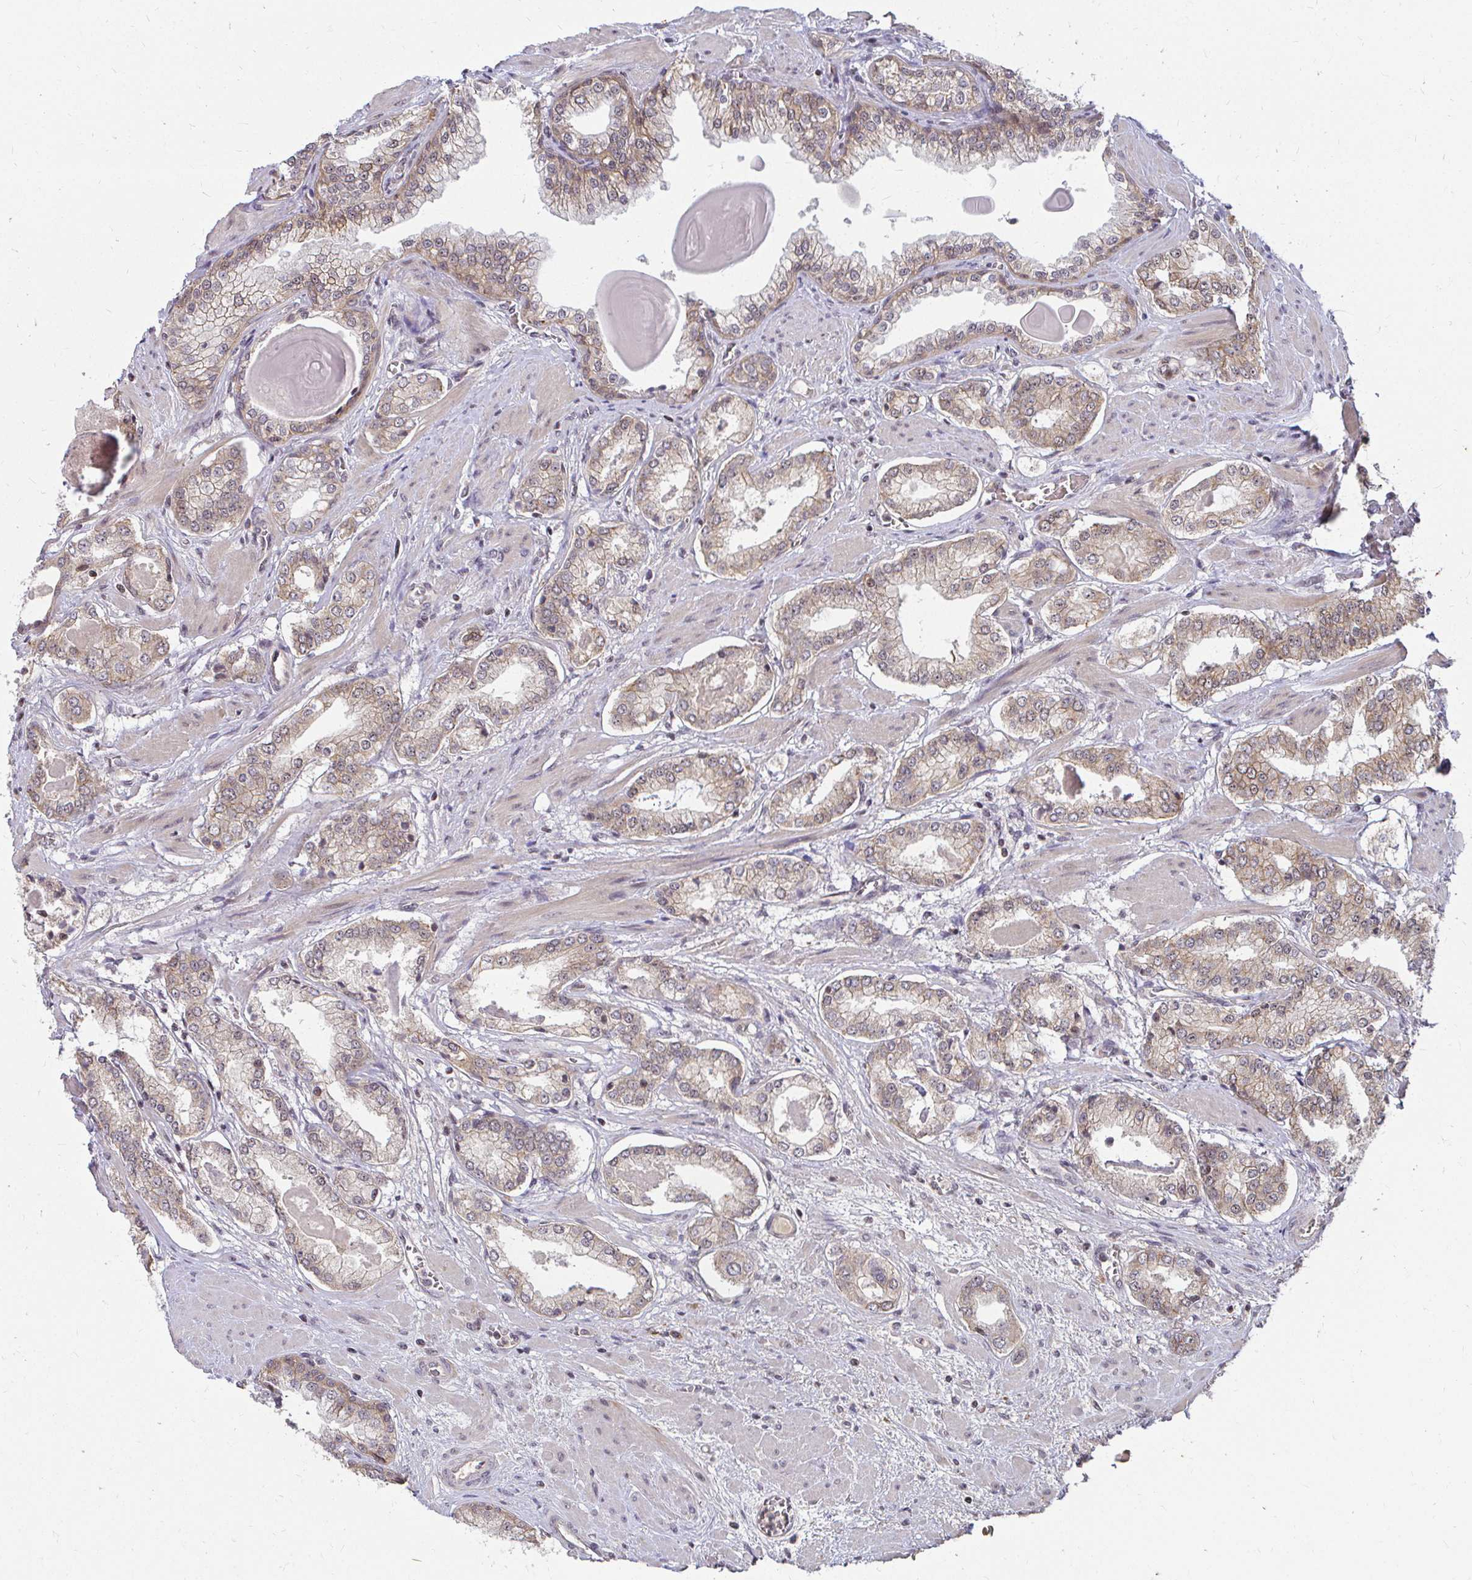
{"staining": {"intensity": "weak", "quantity": "25%-75%", "location": "cytoplasmic/membranous"}, "tissue": "prostate cancer", "cell_type": "Tumor cells", "image_type": "cancer", "snomed": [{"axis": "morphology", "description": "Adenocarcinoma, Low grade"}, {"axis": "topography", "description": "Prostate"}], "caption": "This photomicrograph shows prostate adenocarcinoma (low-grade) stained with immunohistochemistry to label a protein in brown. The cytoplasmic/membranous of tumor cells show weak positivity for the protein. Nuclei are counter-stained blue.", "gene": "ANK3", "patient": {"sex": "male", "age": 64}}